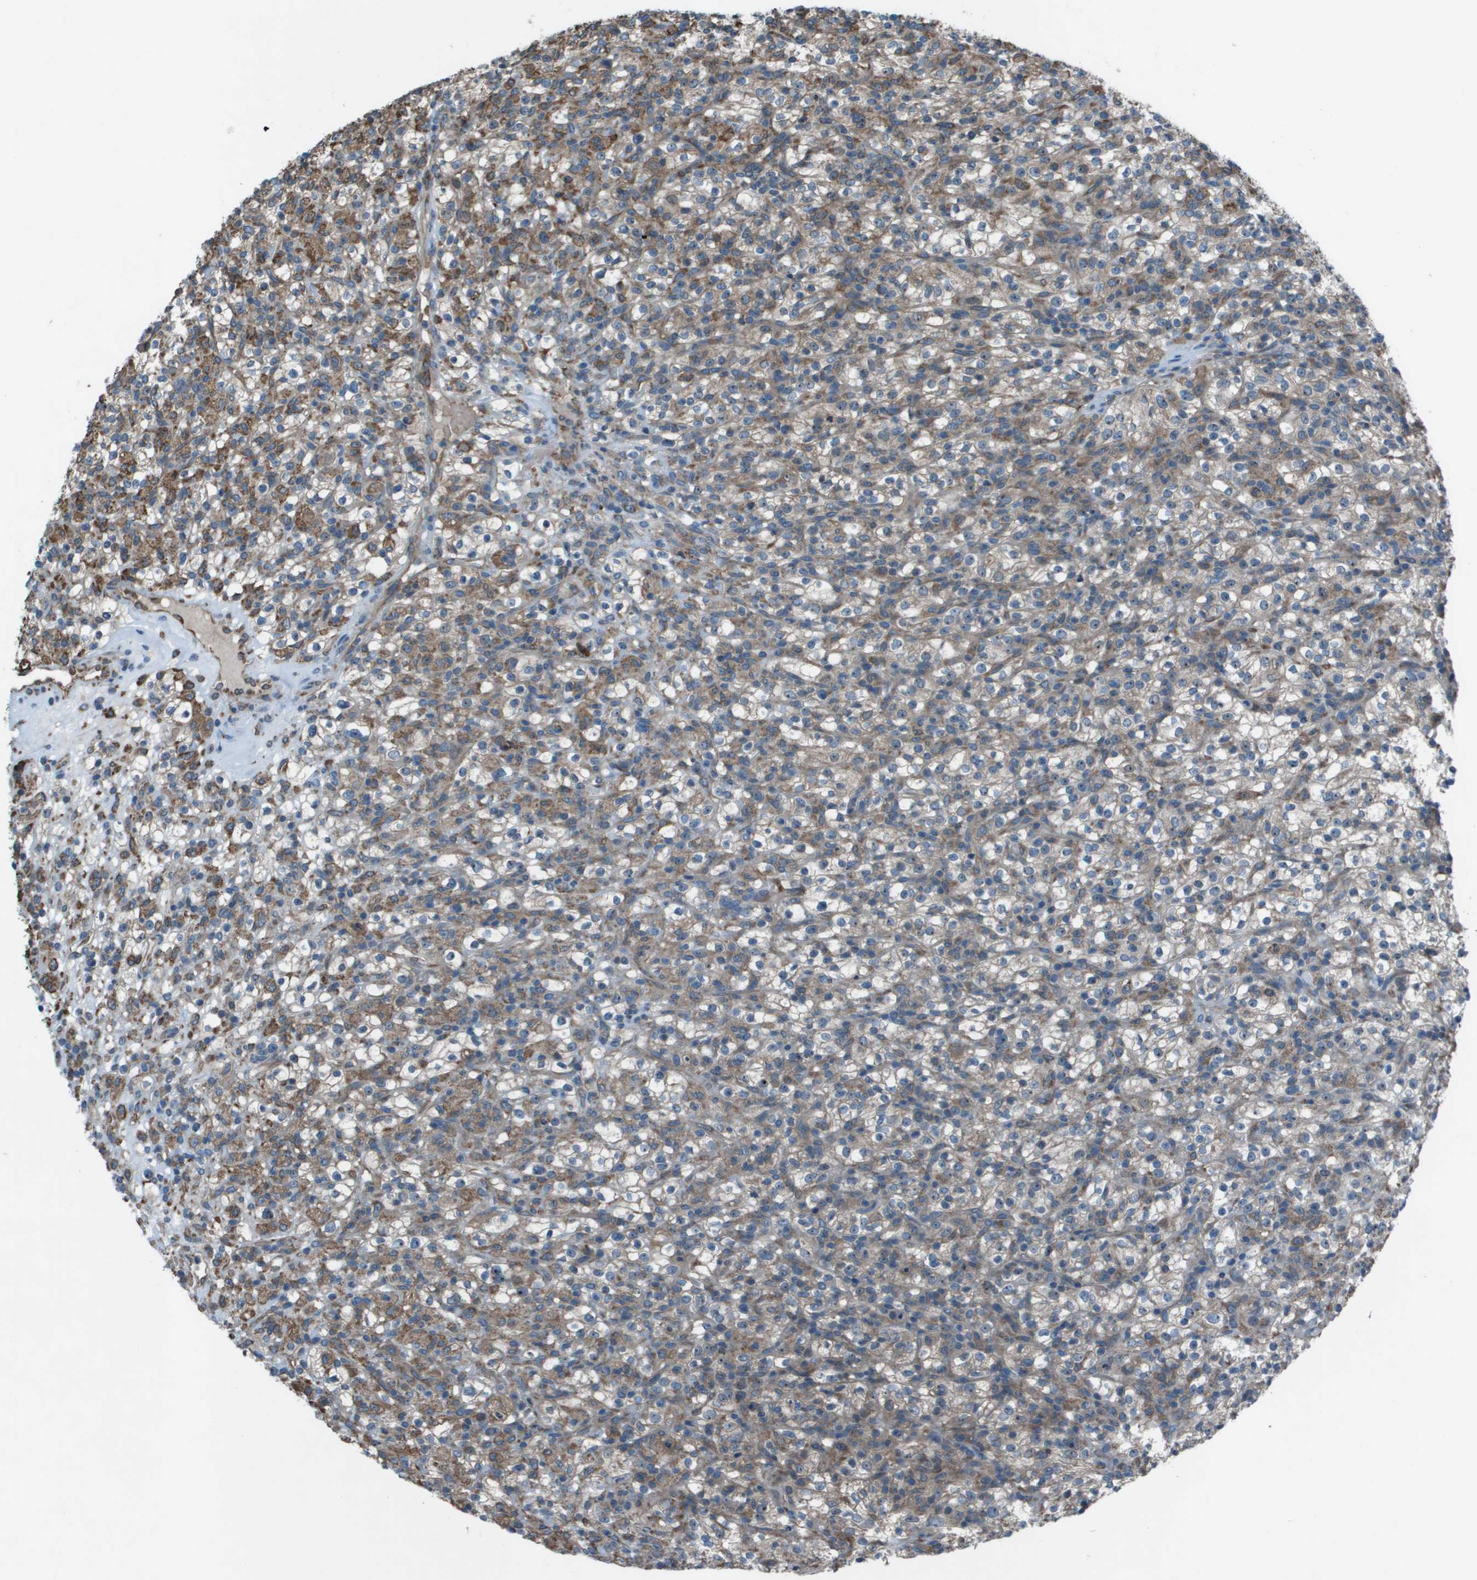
{"staining": {"intensity": "moderate", "quantity": "25%-75%", "location": "cytoplasmic/membranous"}, "tissue": "renal cancer", "cell_type": "Tumor cells", "image_type": "cancer", "snomed": [{"axis": "morphology", "description": "Normal tissue, NOS"}, {"axis": "morphology", "description": "Adenocarcinoma, NOS"}, {"axis": "topography", "description": "Kidney"}], "caption": "Approximately 25%-75% of tumor cells in renal cancer reveal moderate cytoplasmic/membranous protein positivity as visualized by brown immunohistochemical staining.", "gene": "UTS2", "patient": {"sex": "female", "age": 72}}